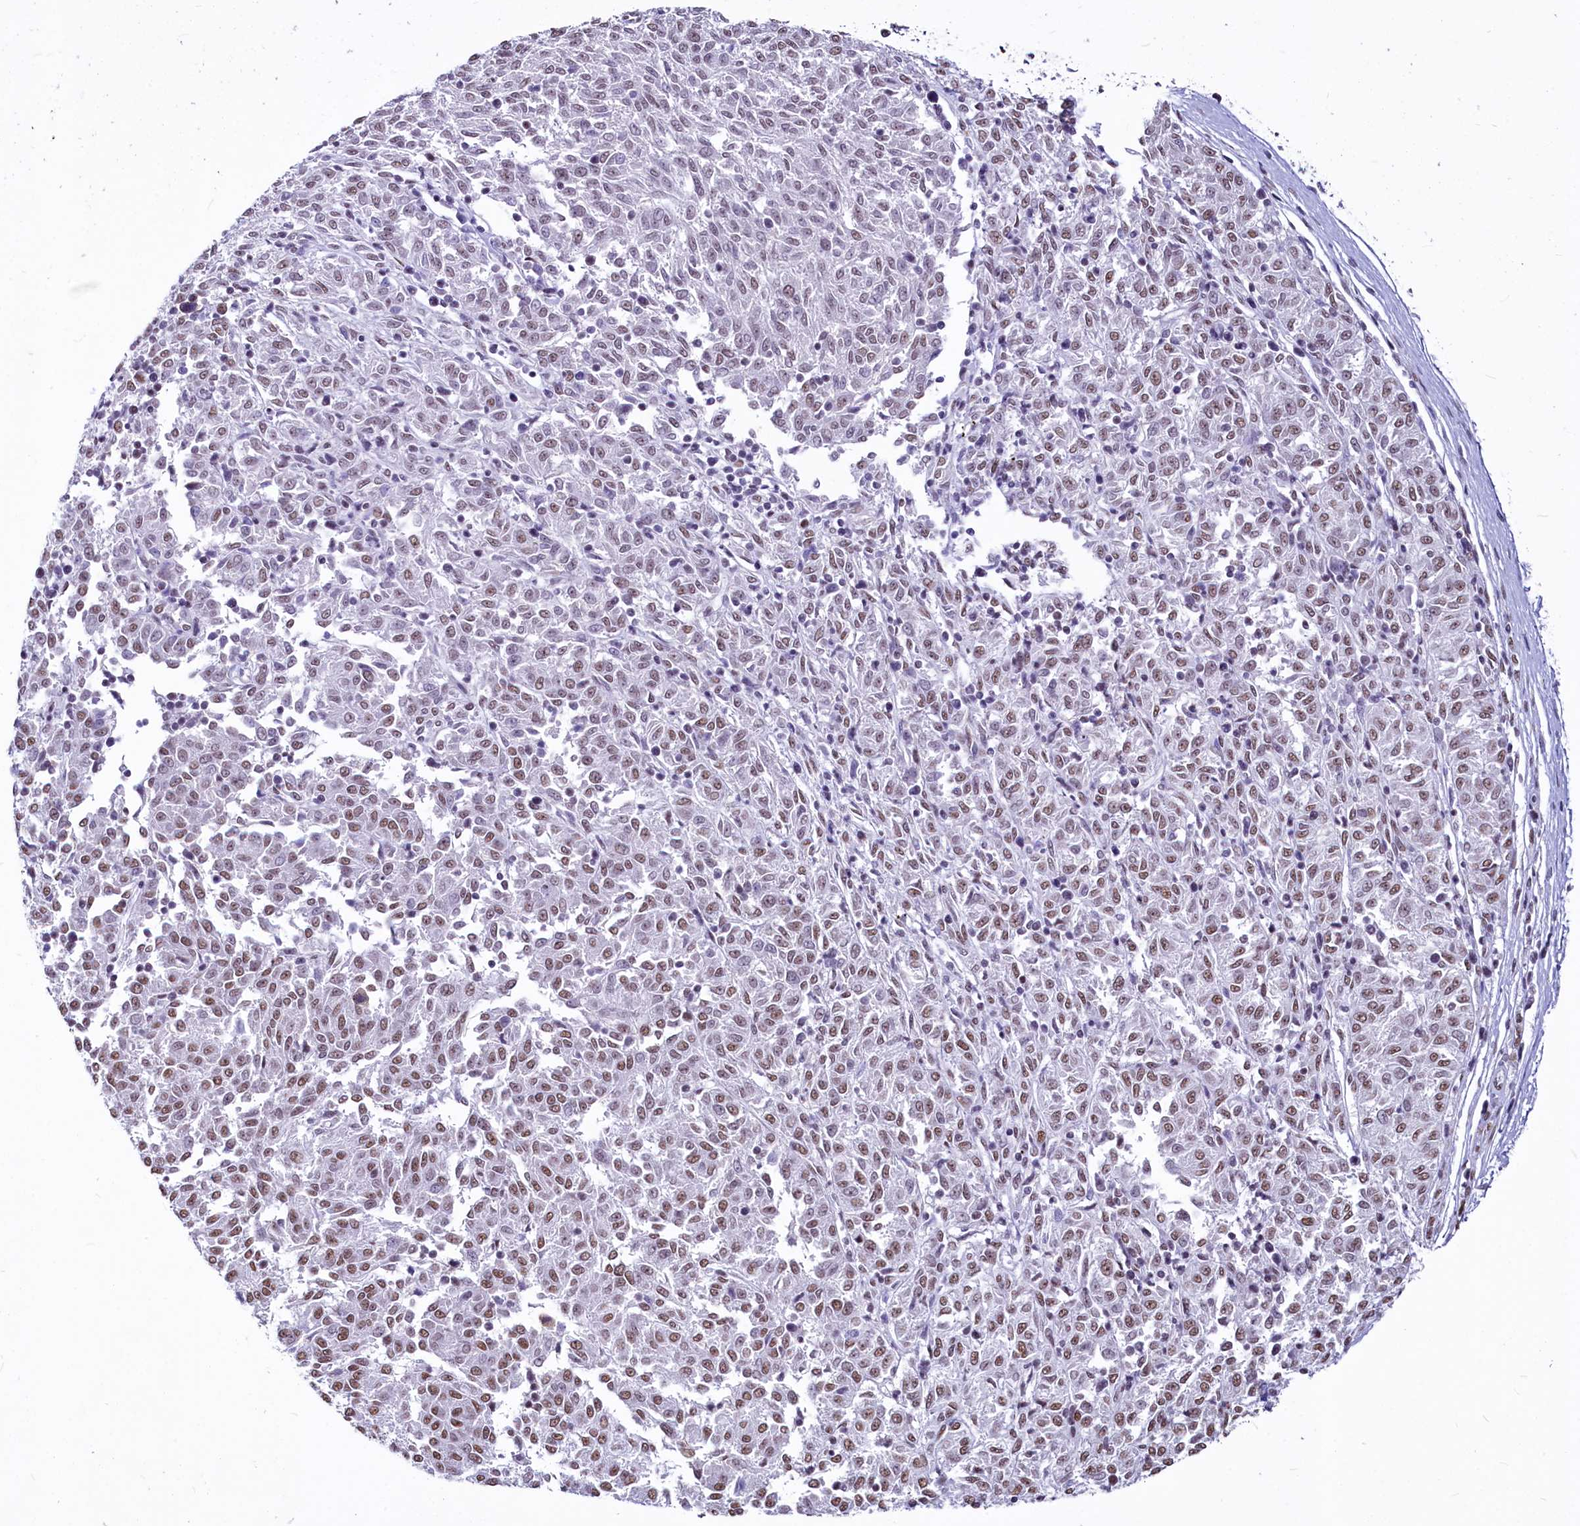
{"staining": {"intensity": "weak", "quantity": "25%-75%", "location": "nuclear"}, "tissue": "melanoma", "cell_type": "Tumor cells", "image_type": "cancer", "snomed": [{"axis": "morphology", "description": "Malignant melanoma, NOS"}, {"axis": "topography", "description": "Skin"}], "caption": "Melanoma was stained to show a protein in brown. There is low levels of weak nuclear staining in approximately 25%-75% of tumor cells.", "gene": "PARPBP", "patient": {"sex": "female", "age": 72}}